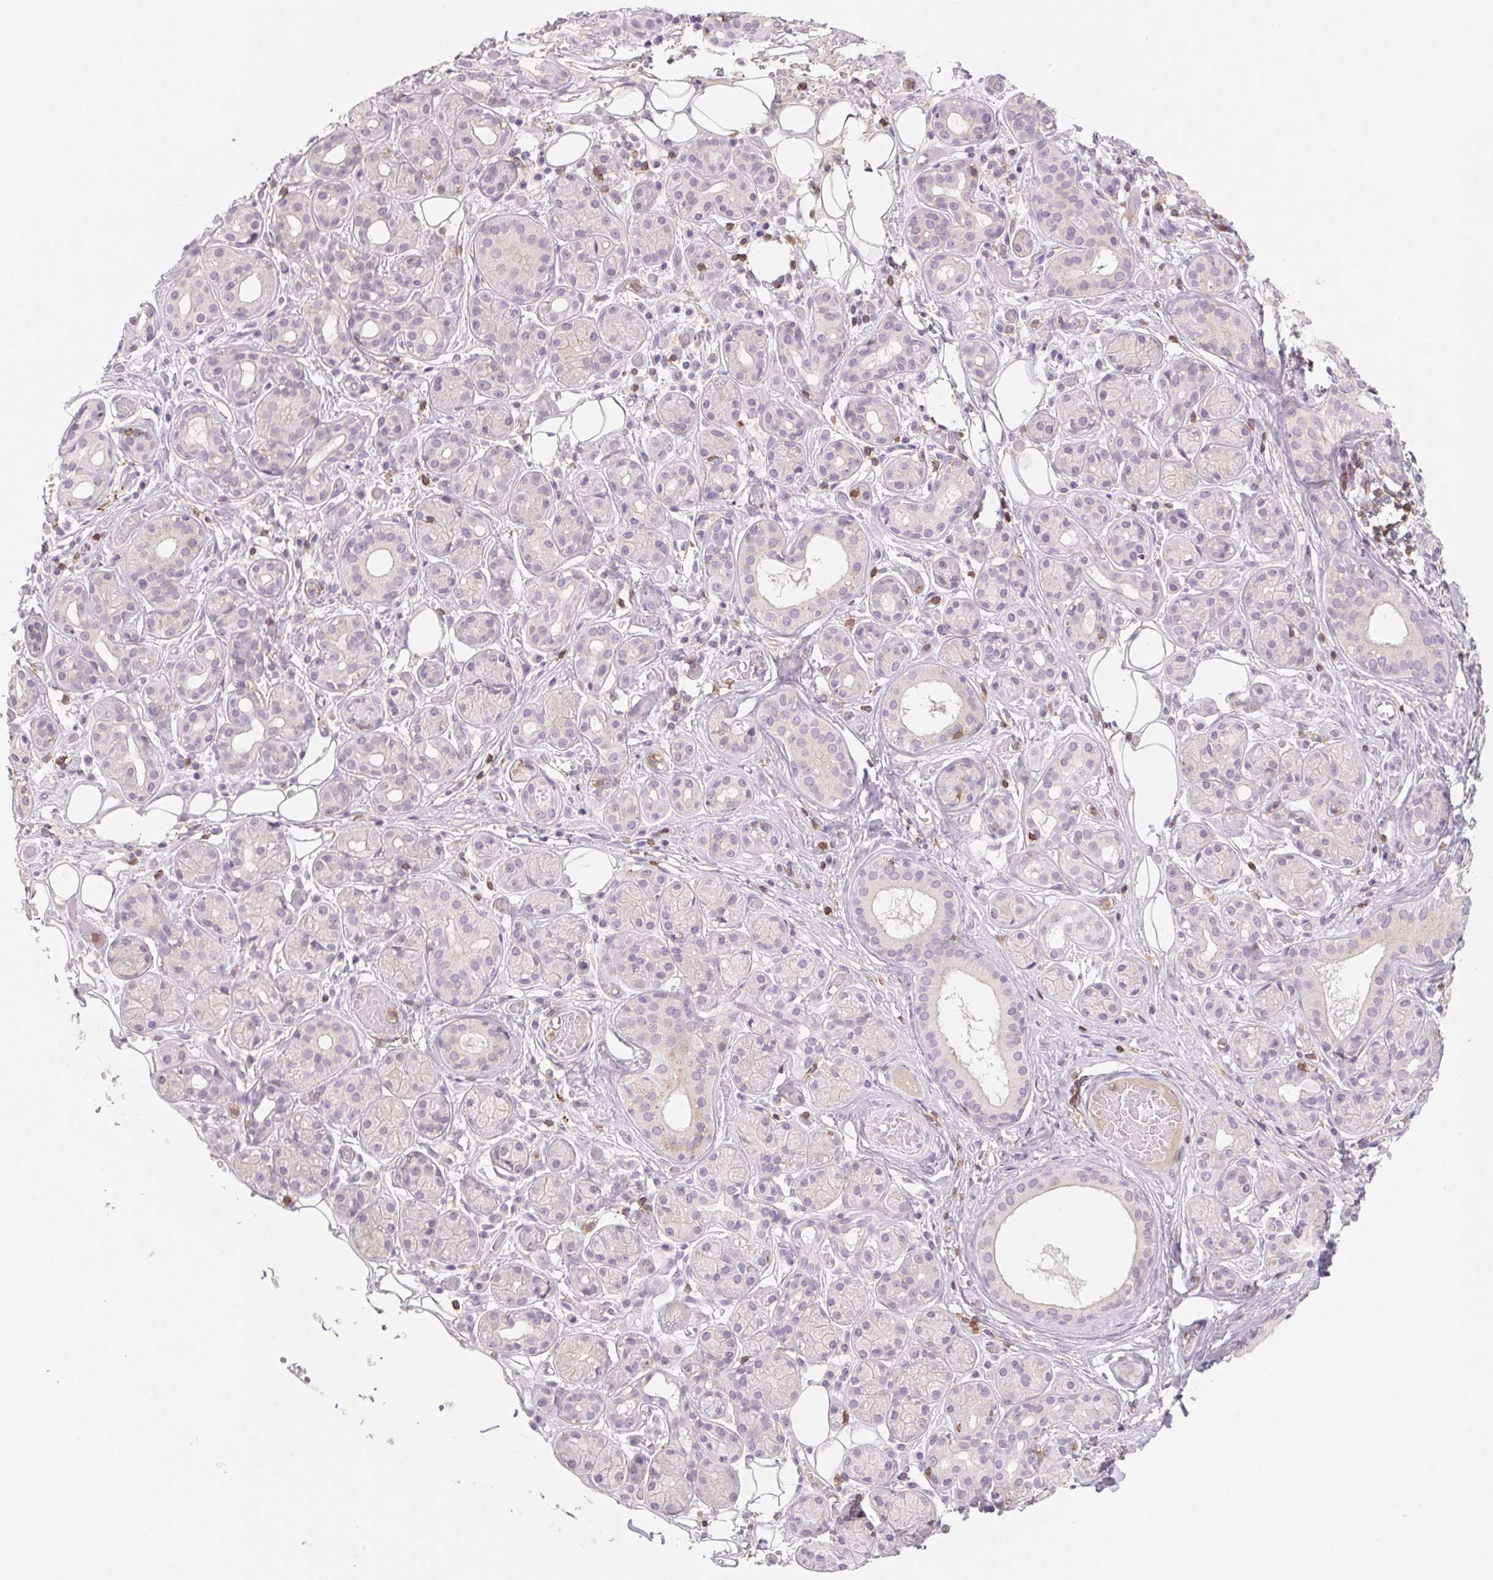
{"staining": {"intensity": "negative", "quantity": "none", "location": "none"}, "tissue": "salivary gland", "cell_type": "Glandular cells", "image_type": "normal", "snomed": [{"axis": "morphology", "description": "Normal tissue, NOS"}, {"axis": "topography", "description": "Salivary gland"}, {"axis": "topography", "description": "Peripheral nerve tissue"}], "caption": "Benign salivary gland was stained to show a protein in brown. There is no significant positivity in glandular cells. (DAB immunohistochemistry with hematoxylin counter stain).", "gene": "KIF26A", "patient": {"sex": "male", "age": 71}}